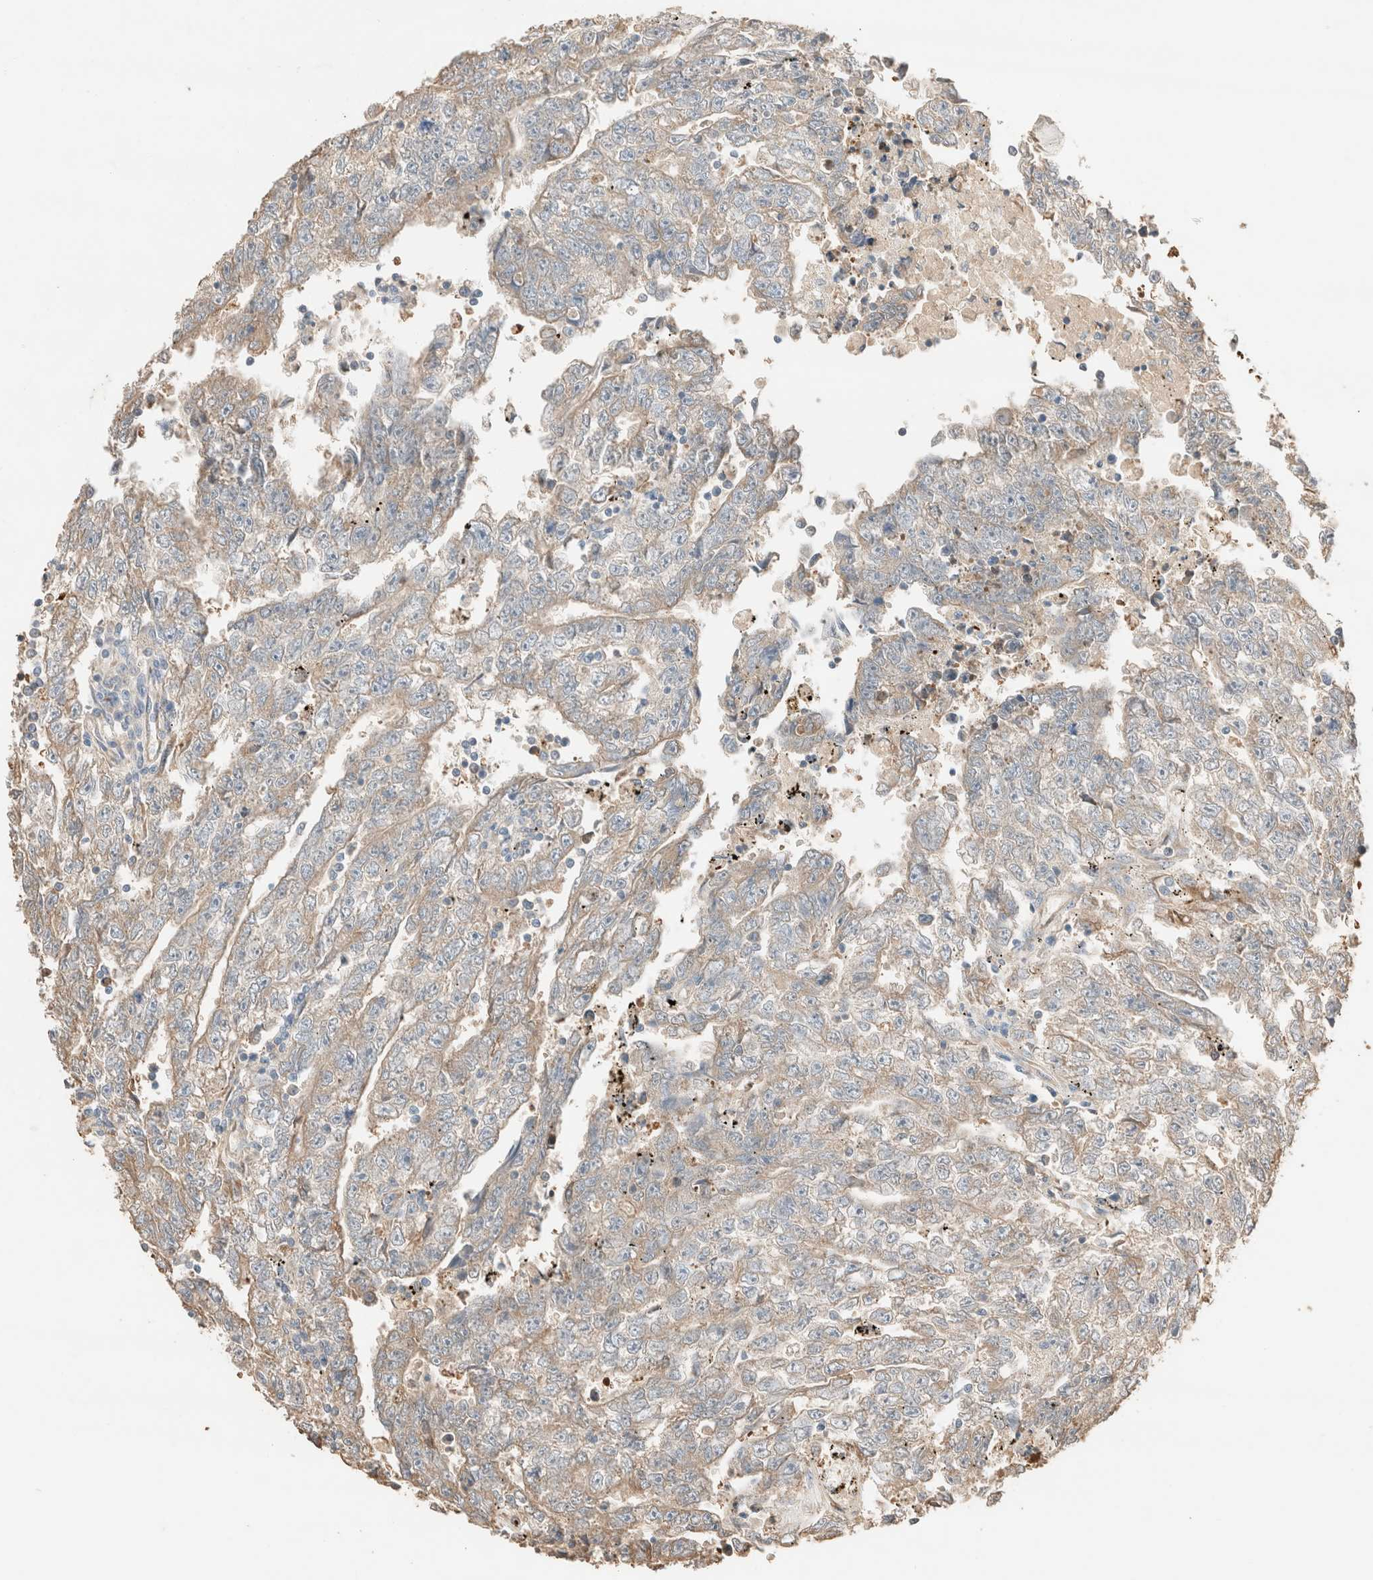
{"staining": {"intensity": "weak", "quantity": ">75%", "location": "cytoplasmic/membranous"}, "tissue": "testis cancer", "cell_type": "Tumor cells", "image_type": "cancer", "snomed": [{"axis": "morphology", "description": "Carcinoma, Embryonal, NOS"}, {"axis": "topography", "description": "Testis"}], "caption": "Weak cytoplasmic/membranous protein positivity is seen in approximately >75% of tumor cells in testis embryonal carcinoma.", "gene": "TUBD1", "patient": {"sex": "male", "age": 25}}